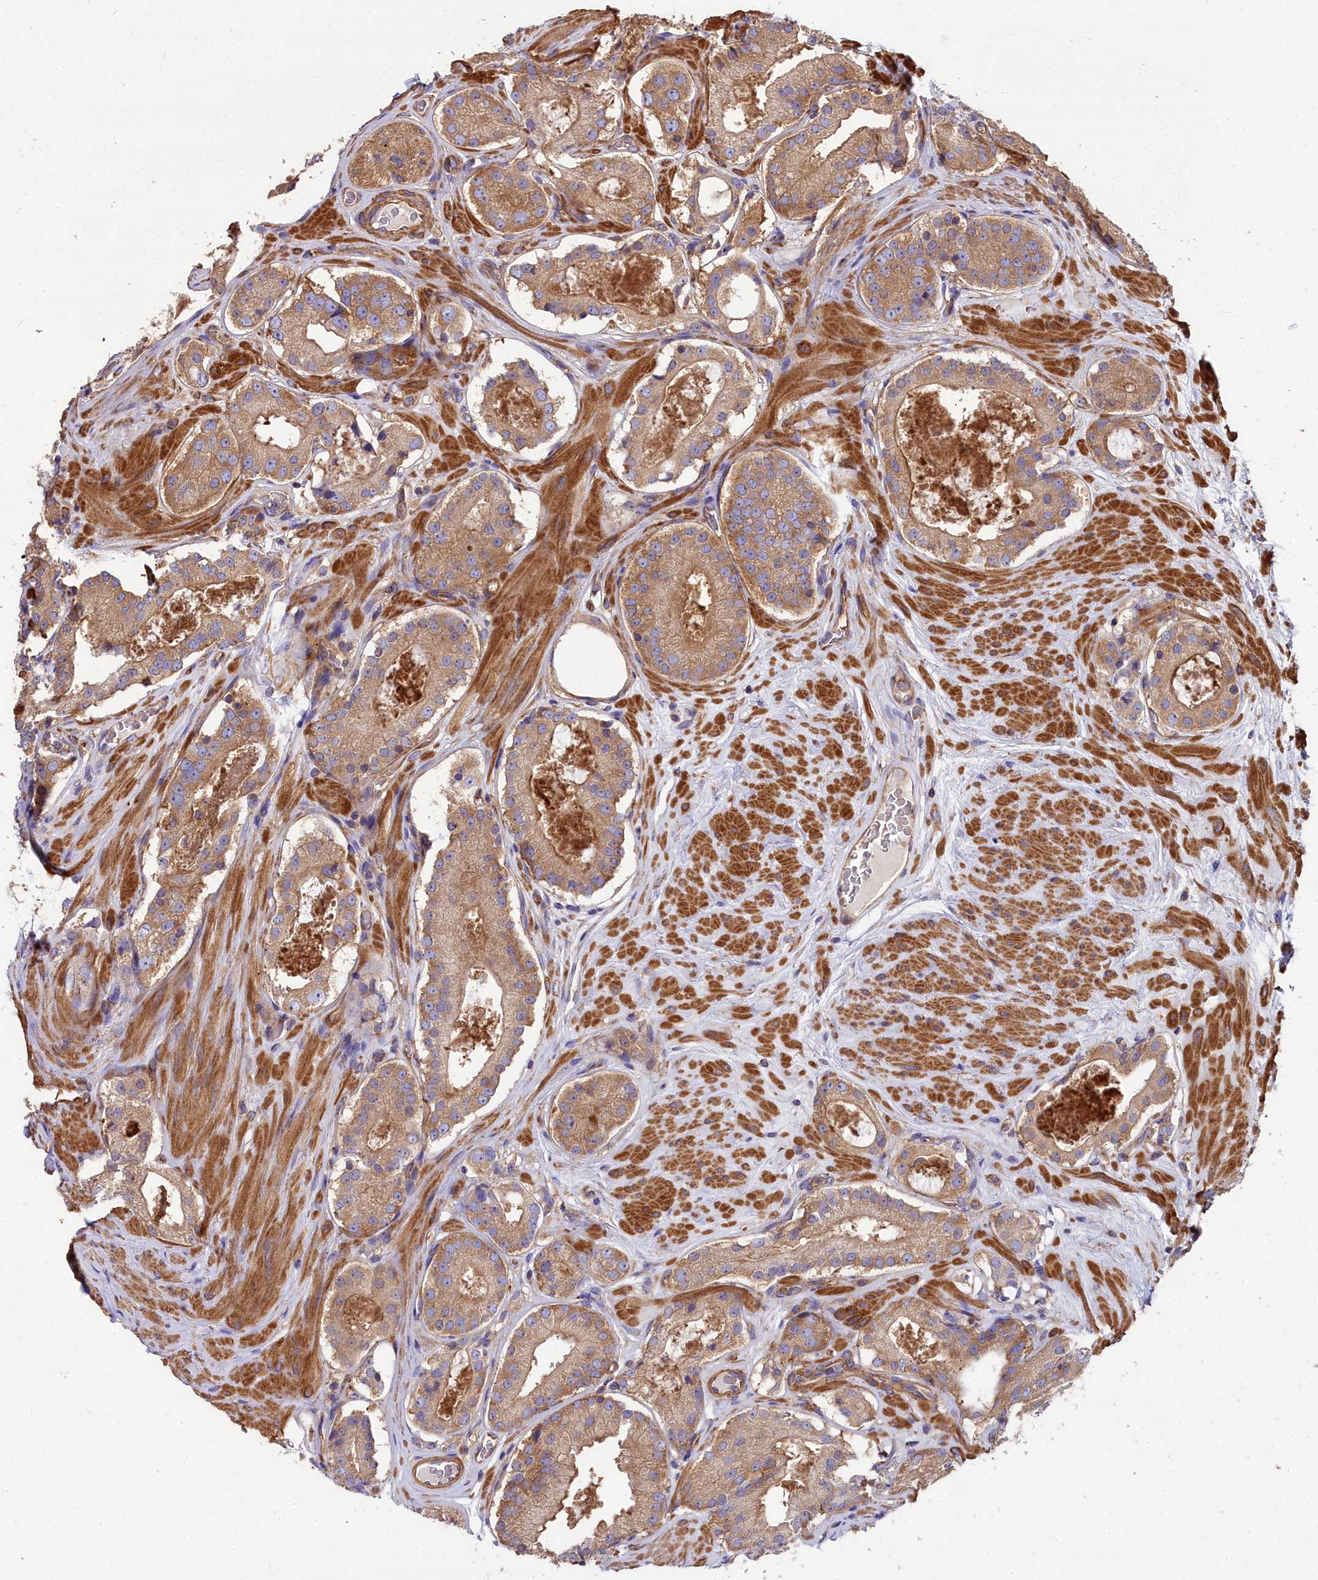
{"staining": {"intensity": "moderate", "quantity": ">75%", "location": "cytoplasmic/membranous"}, "tissue": "prostate cancer", "cell_type": "Tumor cells", "image_type": "cancer", "snomed": [{"axis": "morphology", "description": "Adenocarcinoma, High grade"}, {"axis": "topography", "description": "Prostate"}], "caption": "IHC (DAB (3,3'-diaminobenzidine)) staining of human prostate cancer displays moderate cytoplasmic/membranous protein staining in about >75% of tumor cells. The protein of interest is stained brown, and the nuclei are stained in blue (DAB IHC with brightfield microscopy, high magnification).", "gene": "DCTN3", "patient": {"sex": "male", "age": 65}}